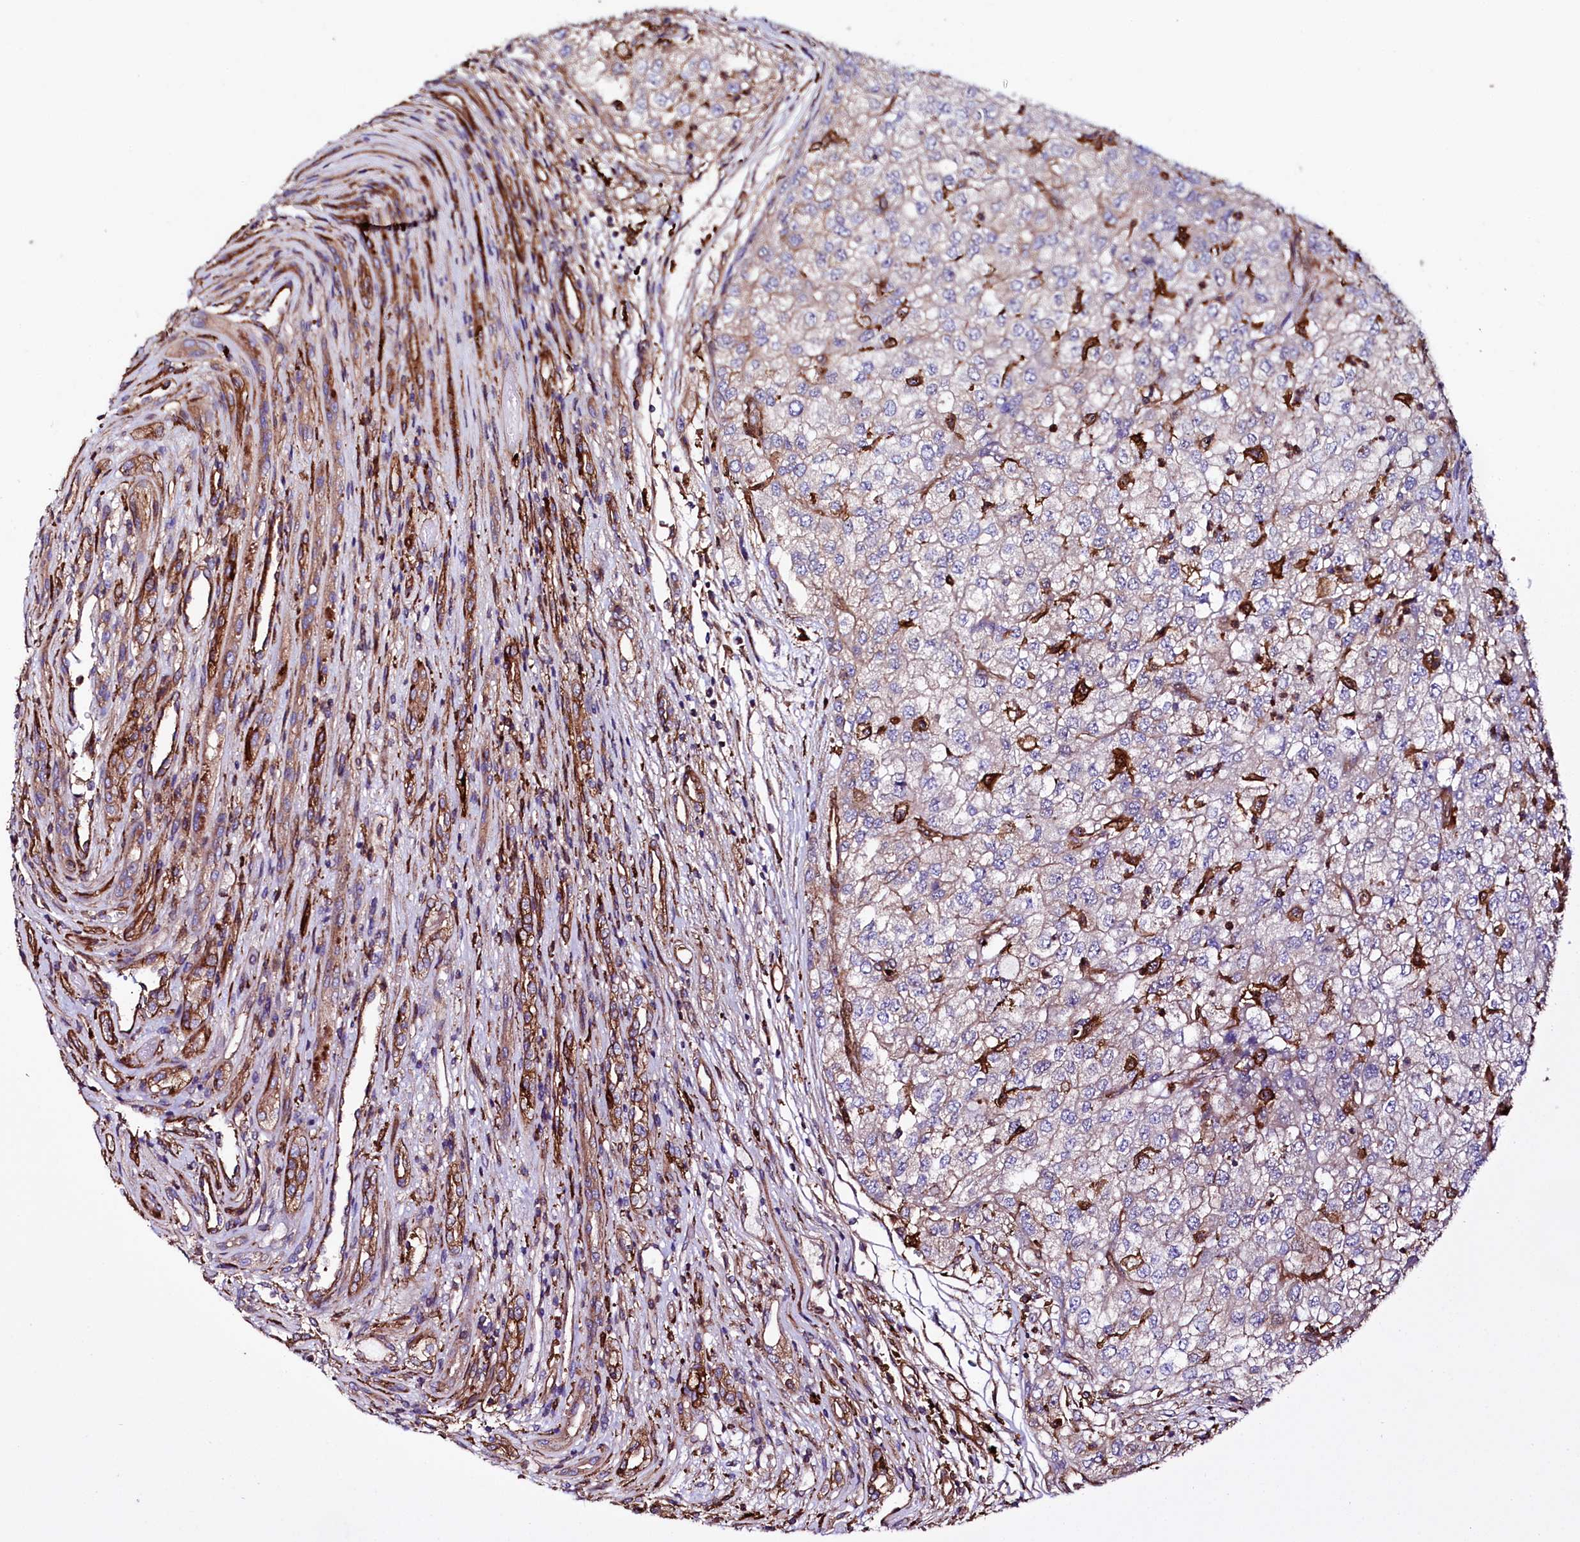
{"staining": {"intensity": "weak", "quantity": "<25%", "location": "cytoplasmic/membranous"}, "tissue": "renal cancer", "cell_type": "Tumor cells", "image_type": "cancer", "snomed": [{"axis": "morphology", "description": "Adenocarcinoma, NOS"}, {"axis": "topography", "description": "Kidney"}], "caption": "Immunohistochemistry (IHC) photomicrograph of human renal cancer stained for a protein (brown), which demonstrates no staining in tumor cells.", "gene": "STAMBPL1", "patient": {"sex": "female", "age": 54}}